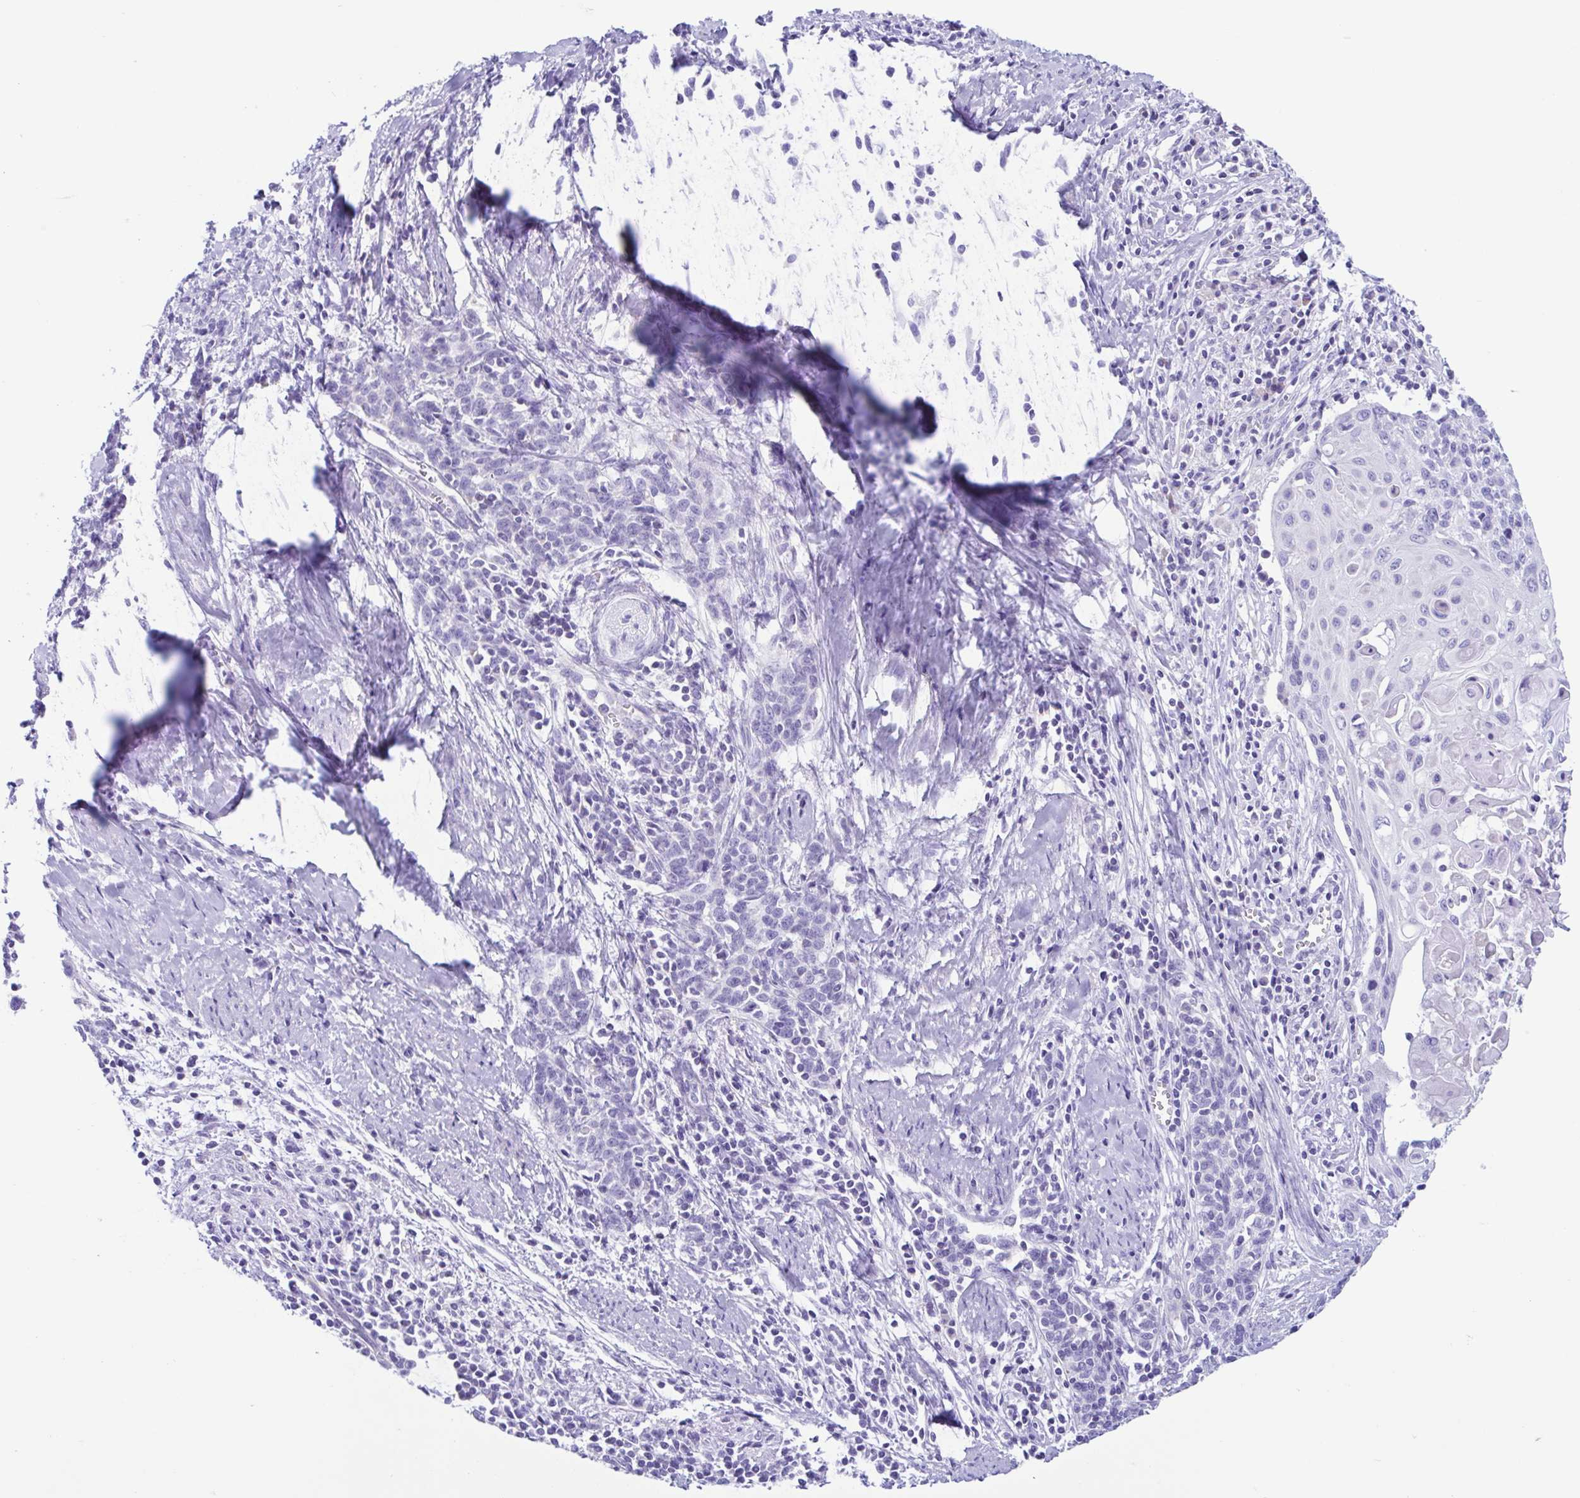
{"staining": {"intensity": "negative", "quantity": "none", "location": "none"}, "tissue": "cervical cancer", "cell_type": "Tumor cells", "image_type": "cancer", "snomed": [{"axis": "morphology", "description": "Squamous cell carcinoma, NOS"}, {"axis": "topography", "description": "Cervix"}], "caption": "The image reveals no staining of tumor cells in squamous cell carcinoma (cervical).", "gene": "ACTRT3", "patient": {"sex": "female", "age": 39}}